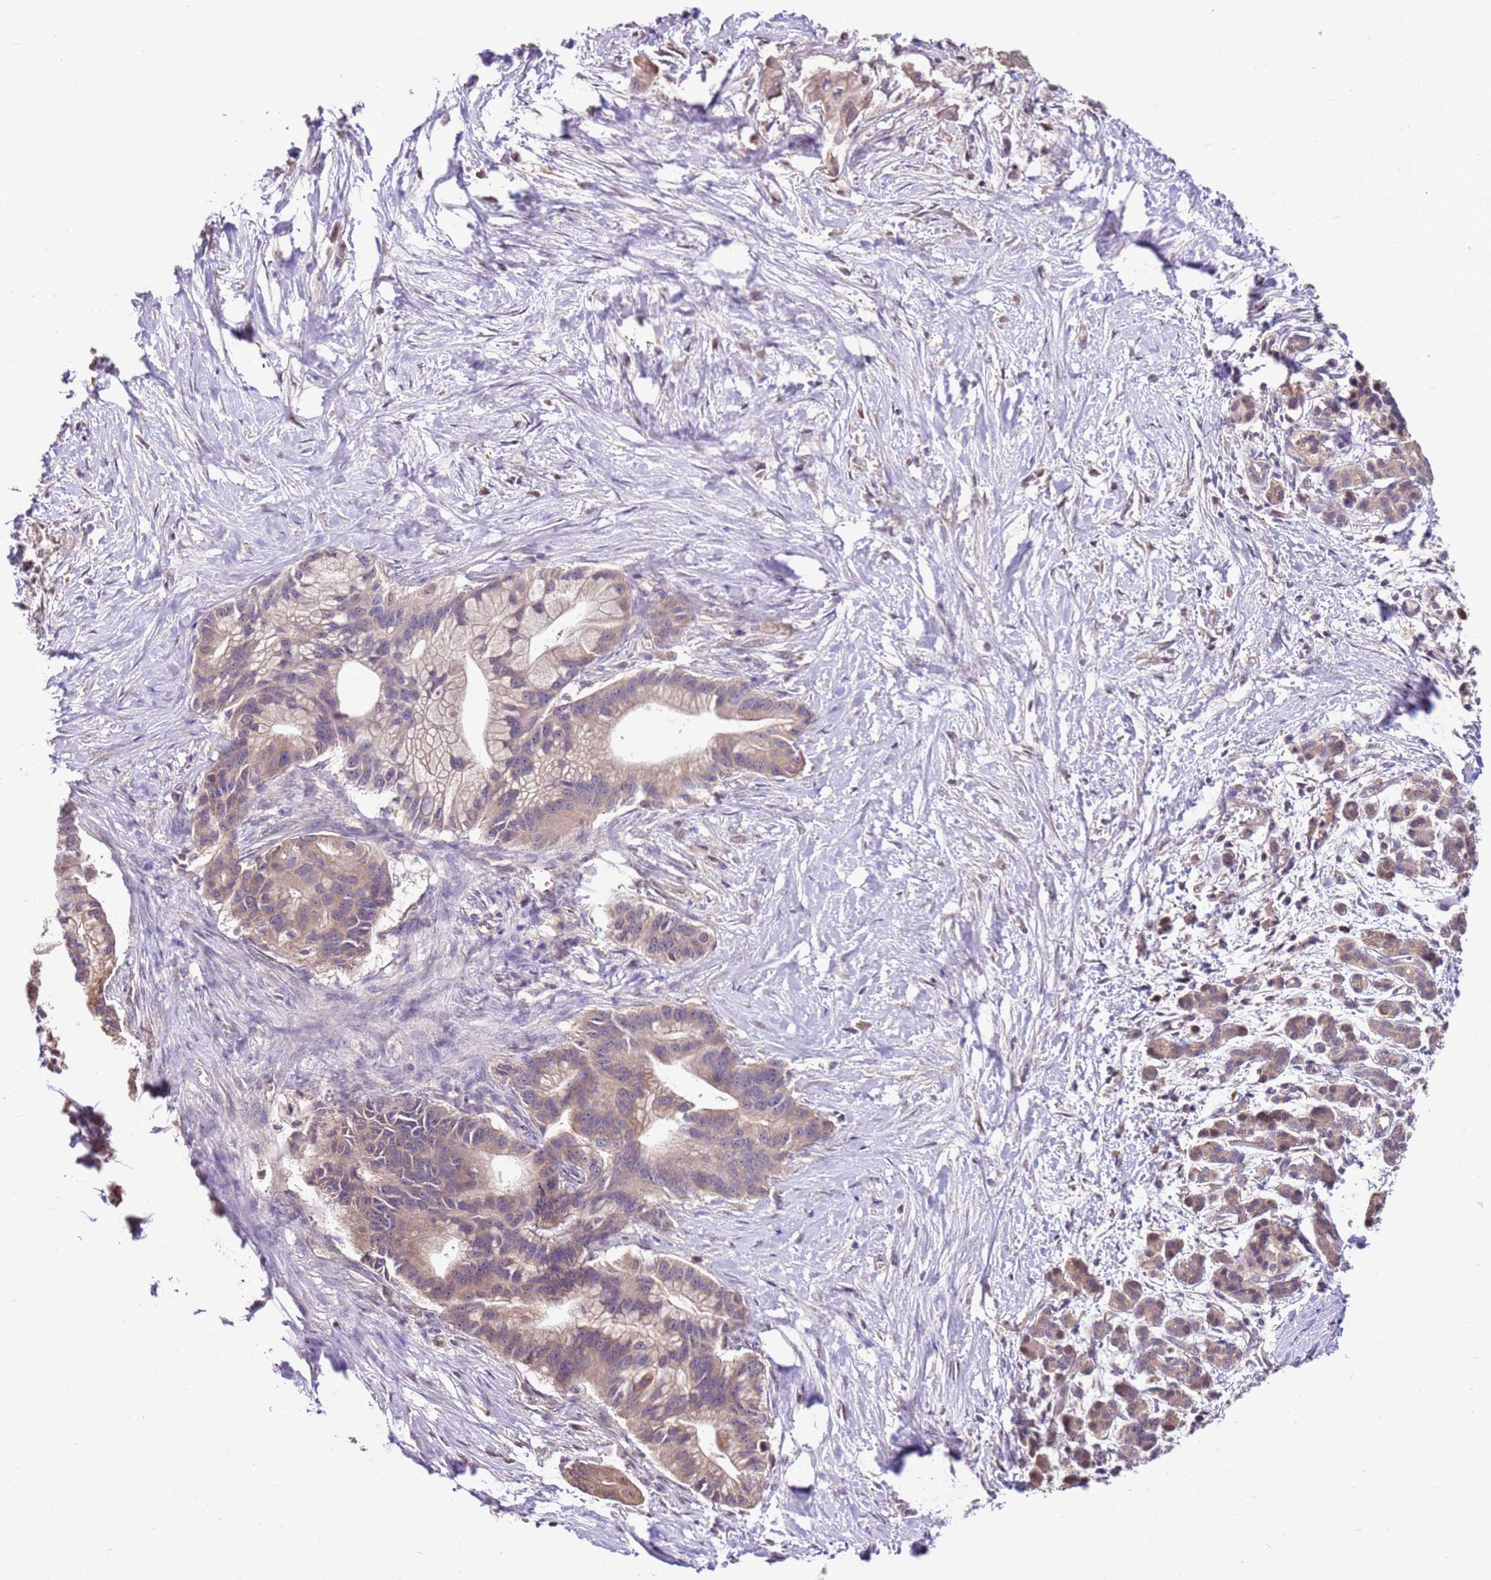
{"staining": {"intensity": "weak", "quantity": "25%-75%", "location": "cytoplasmic/membranous"}, "tissue": "pancreatic cancer", "cell_type": "Tumor cells", "image_type": "cancer", "snomed": [{"axis": "morphology", "description": "Adenocarcinoma, NOS"}, {"axis": "topography", "description": "Pancreas"}], "caption": "IHC of pancreatic adenocarcinoma exhibits low levels of weak cytoplasmic/membranous positivity in approximately 25%-75% of tumor cells.", "gene": "BBS5", "patient": {"sex": "male", "age": 68}}